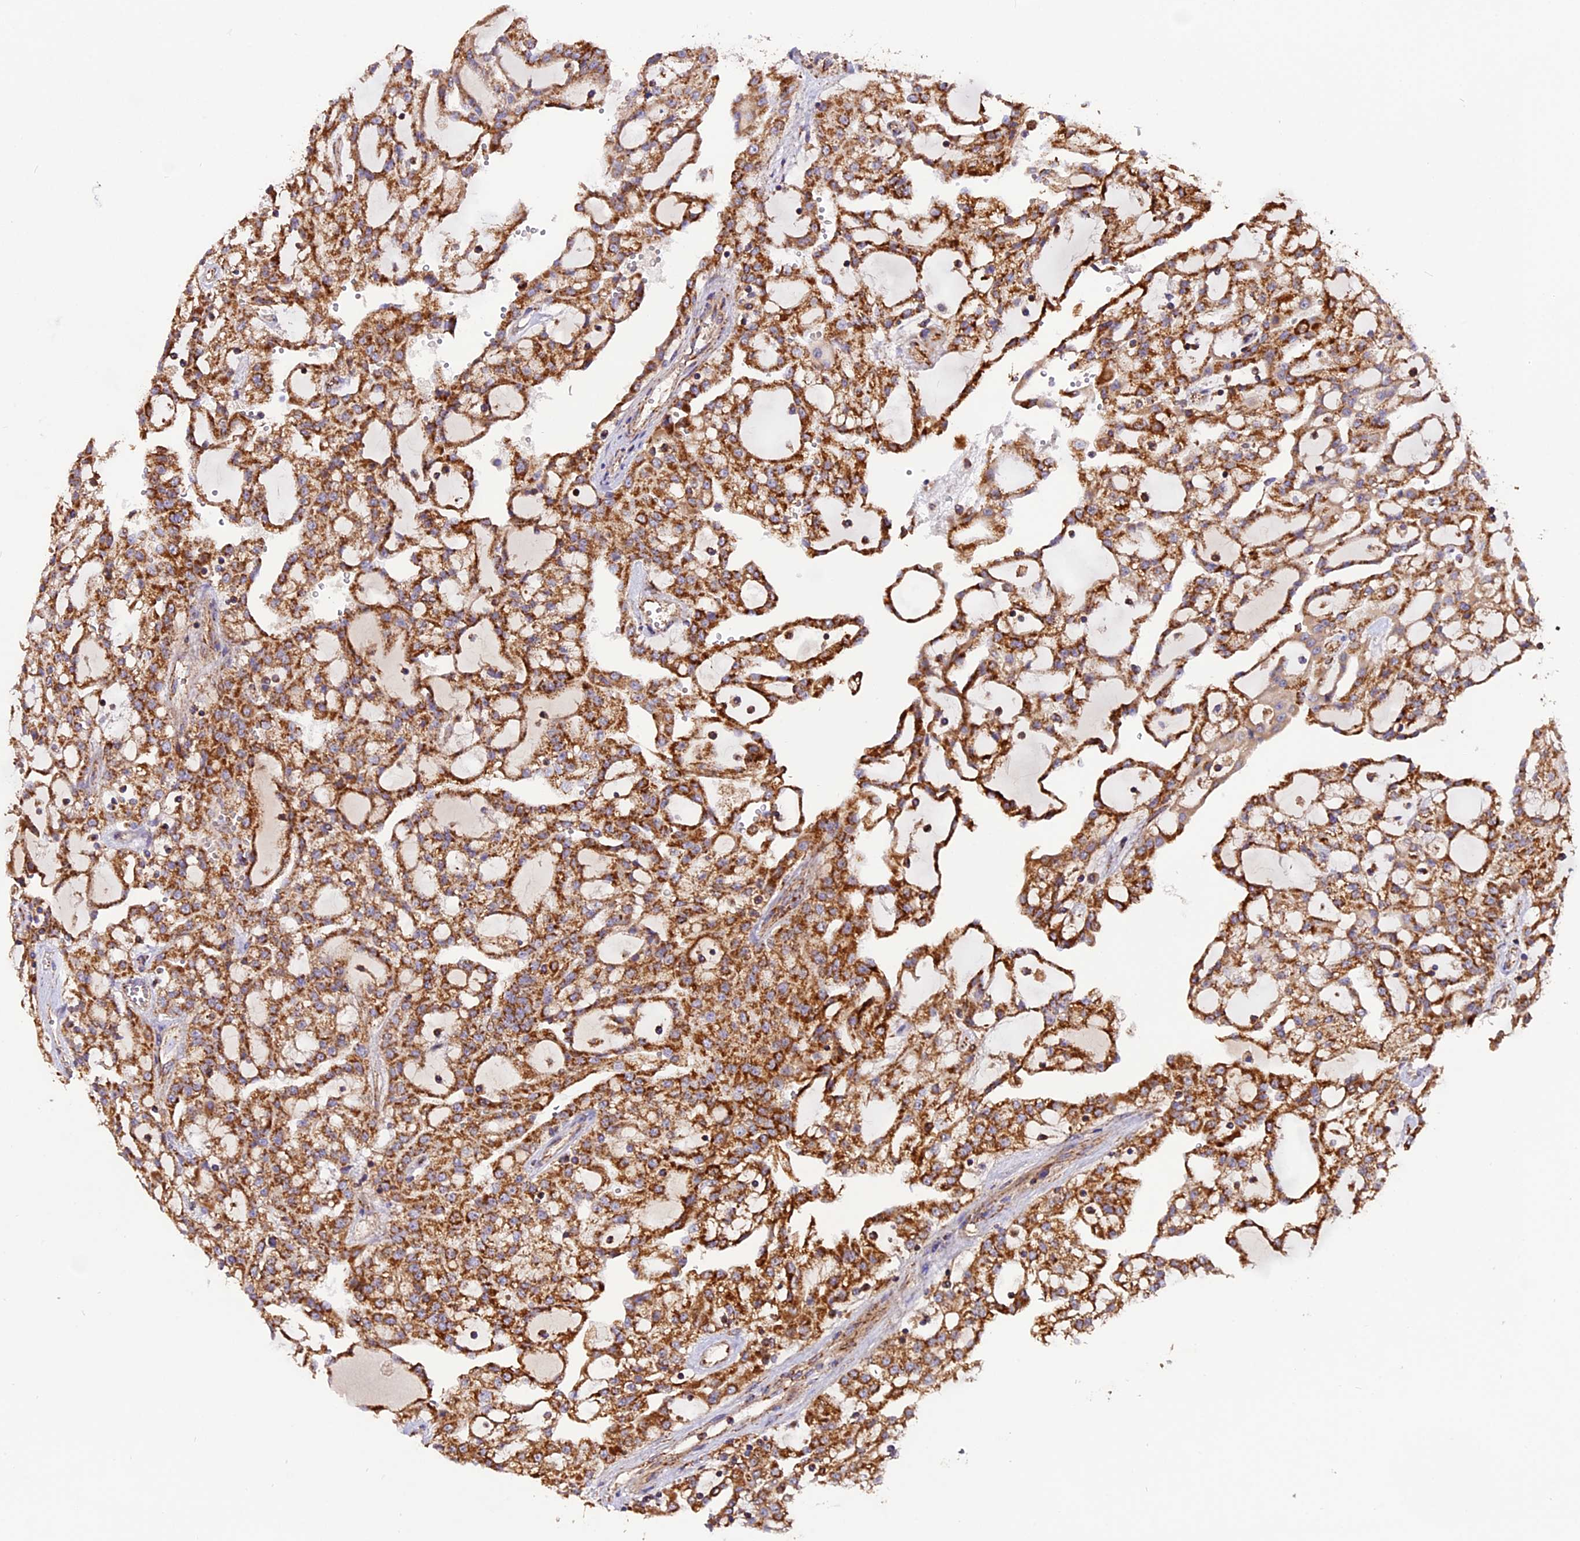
{"staining": {"intensity": "strong", "quantity": ">75%", "location": "cytoplasmic/membranous"}, "tissue": "renal cancer", "cell_type": "Tumor cells", "image_type": "cancer", "snomed": [{"axis": "morphology", "description": "Adenocarcinoma, NOS"}, {"axis": "topography", "description": "Kidney"}], "caption": "DAB (3,3'-diaminobenzidine) immunohistochemical staining of renal adenocarcinoma exhibits strong cytoplasmic/membranous protein staining in approximately >75% of tumor cells. Nuclei are stained in blue.", "gene": "NDUFA8", "patient": {"sex": "male", "age": 63}}